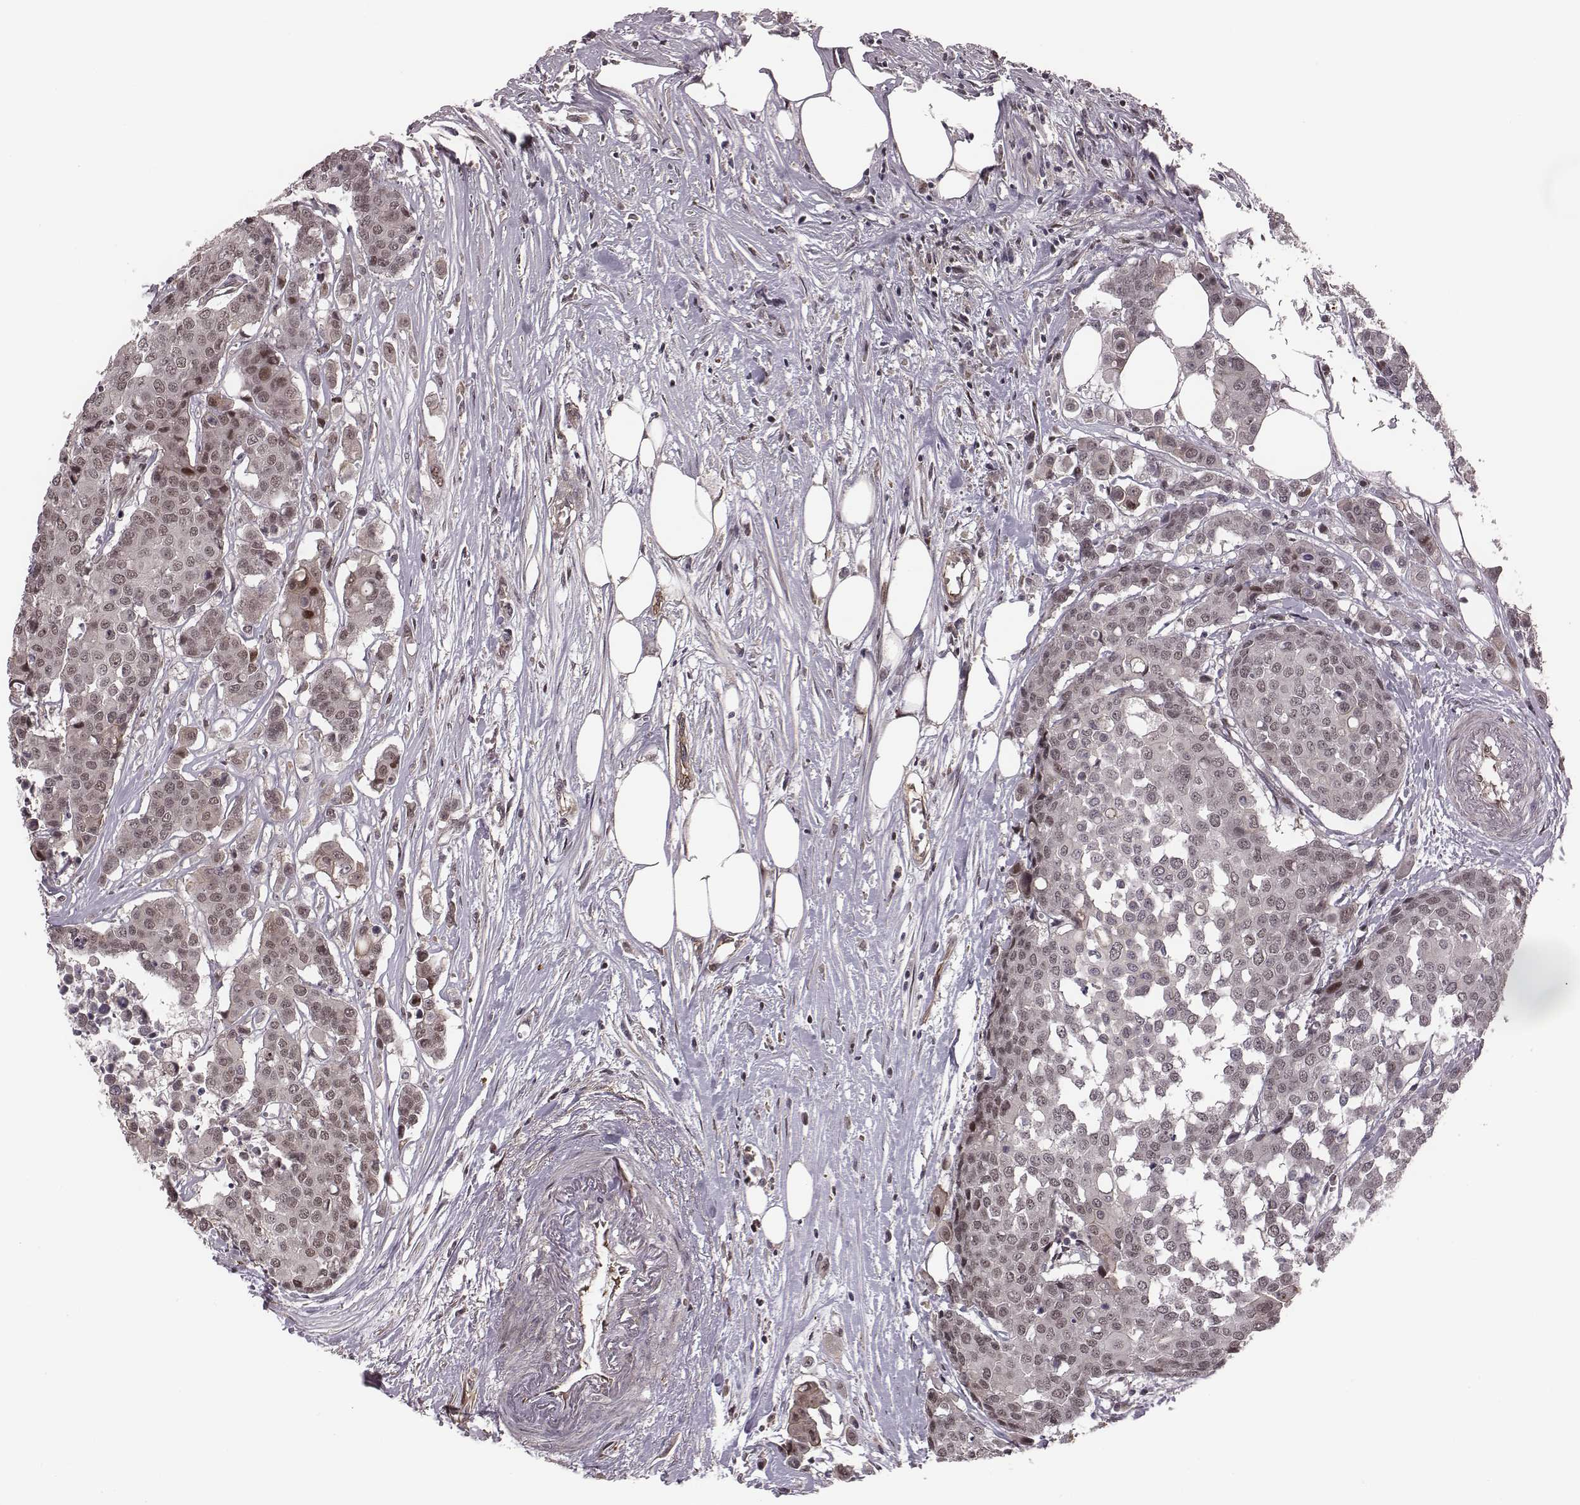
{"staining": {"intensity": "negative", "quantity": "none", "location": "none"}, "tissue": "carcinoid", "cell_type": "Tumor cells", "image_type": "cancer", "snomed": [{"axis": "morphology", "description": "Carcinoid, malignant, NOS"}, {"axis": "topography", "description": "Colon"}], "caption": "Carcinoid (malignant) was stained to show a protein in brown. There is no significant staining in tumor cells. The staining was performed using DAB to visualize the protein expression in brown, while the nuclei were stained in blue with hematoxylin (Magnification: 20x).", "gene": "RPL3", "patient": {"sex": "male", "age": 81}}